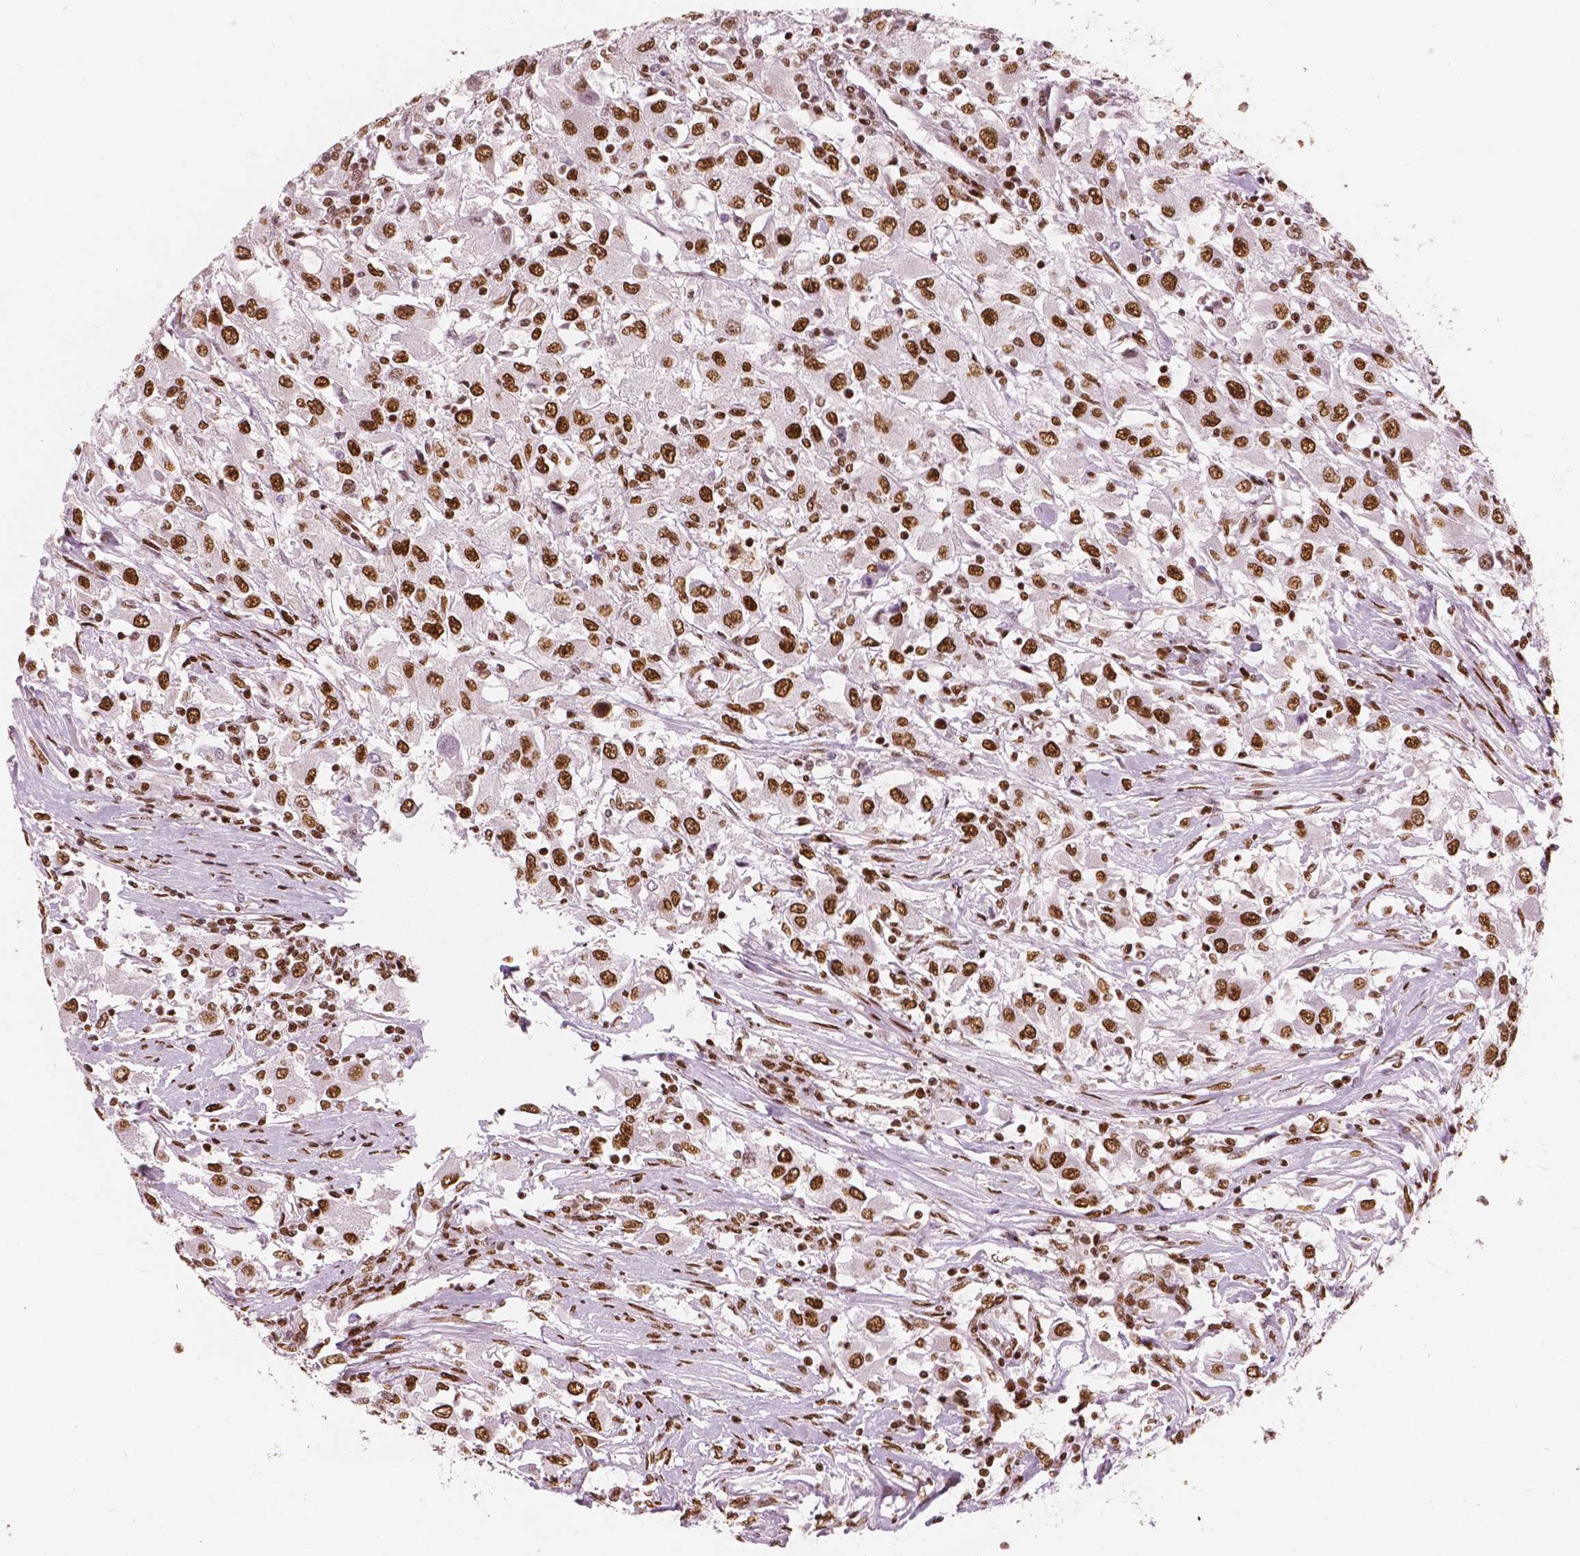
{"staining": {"intensity": "strong", "quantity": ">75%", "location": "nuclear"}, "tissue": "renal cancer", "cell_type": "Tumor cells", "image_type": "cancer", "snomed": [{"axis": "morphology", "description": "Adenocarcinoma, NOS"}, {"axis": "topography", "description": "Kidney"}], "caption": "IHC of human renal adenocarcinoma reveals high levels of strong nuclear positivity in approximately >75% of tumor cells.", "gene": "BRD4", "patient": {"sex": "female", "age": 67}}